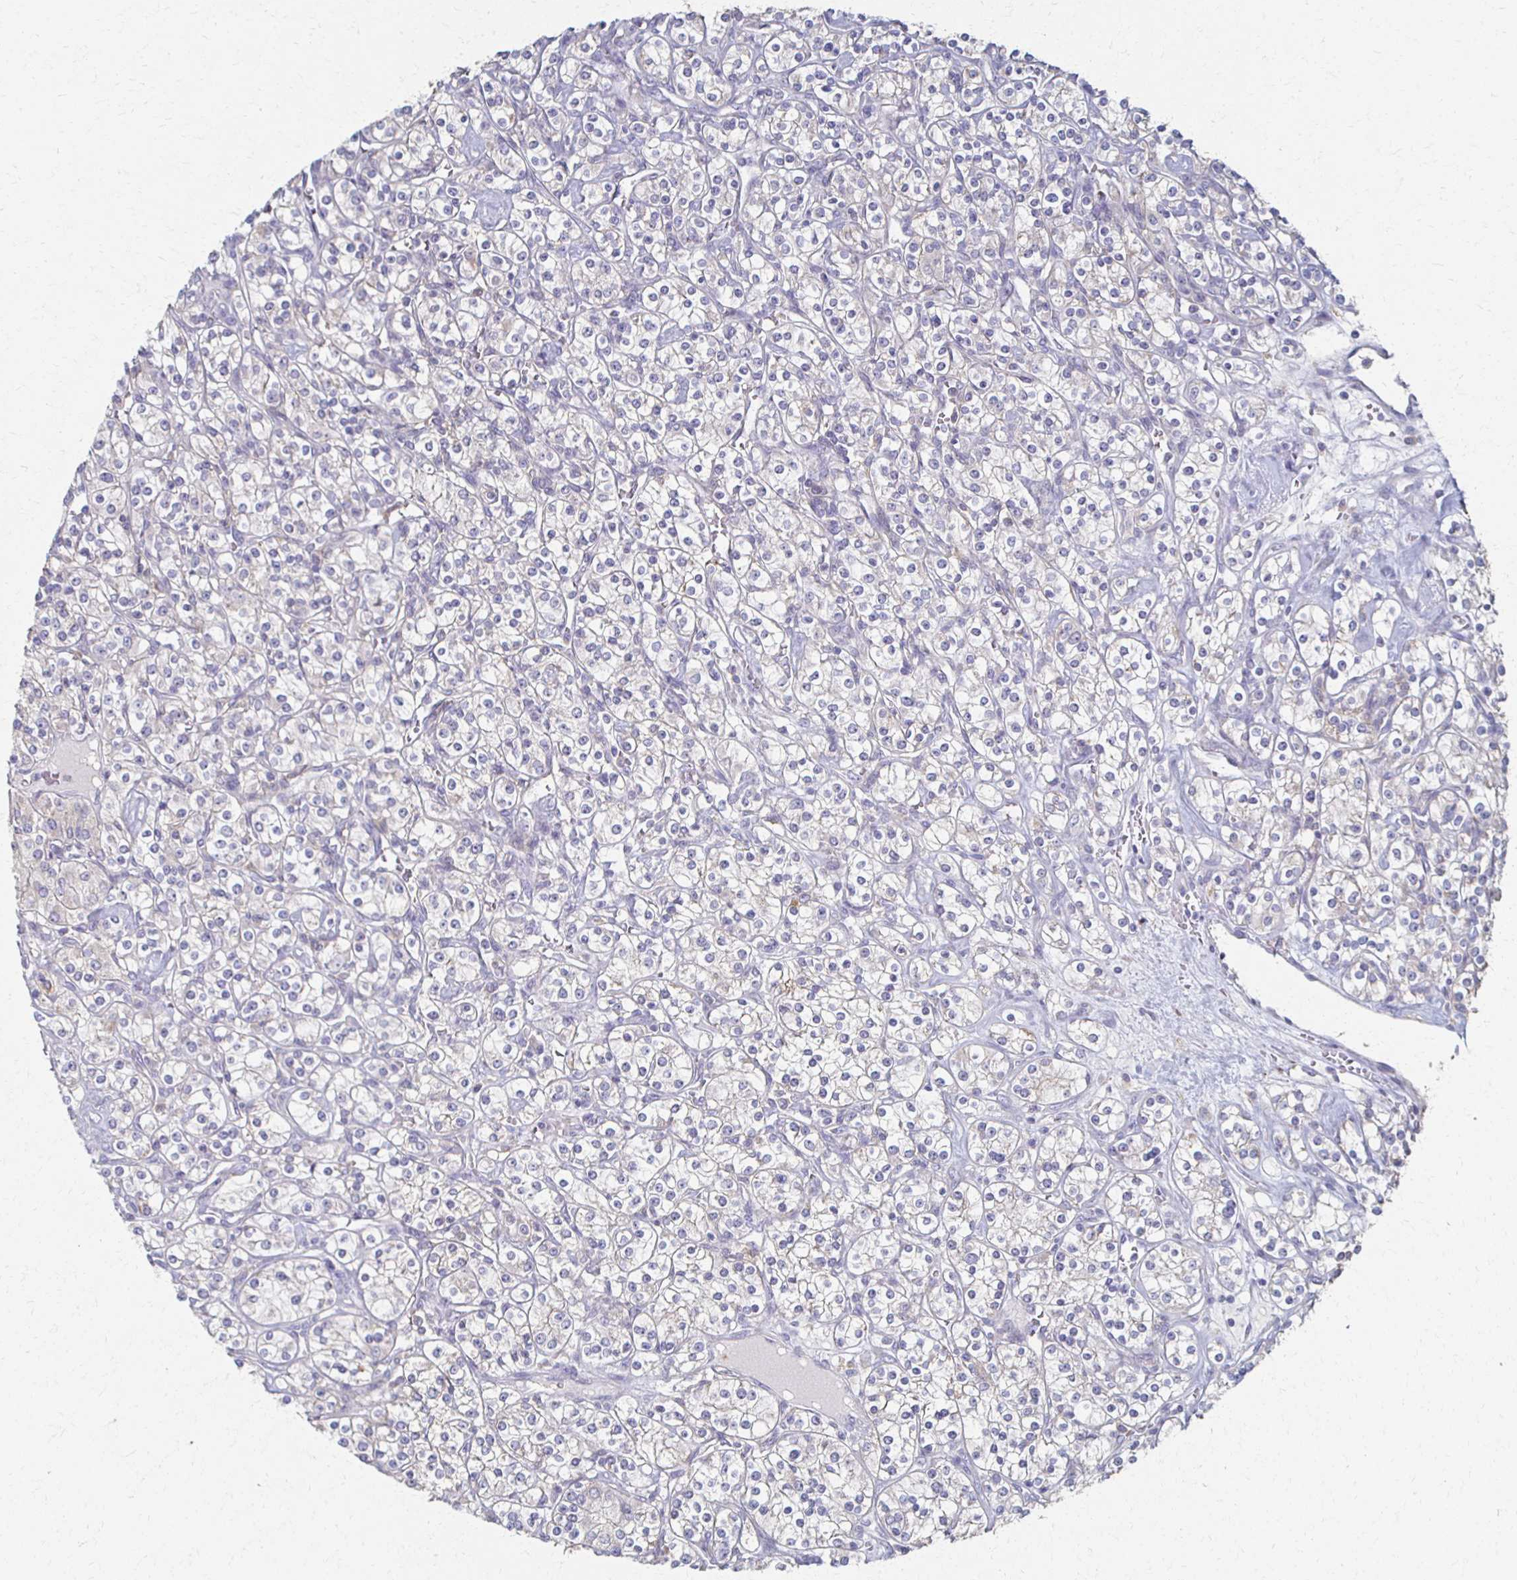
{"staining": {"intensity": "moderate", "quantity": "25%-75%", "location": "cytoplasmic/membranous"}, "tissue": "renal cancer", "cell_type": "Tumor cells", "image_type": "cancer", "snomed": [{"axis": "morphology", "description": "Adenocarcinoma, NOS"}, {"axis": "topography", "description": "Kidney"}], "caption": "A brown stain shows moderate cytoplasmic/membranous positivity of a protein in human renal cancer (adenocarcinoma) tumor cells.", "gene": "CX3CR1", "patient": {"sex": "male", "age": 77}}